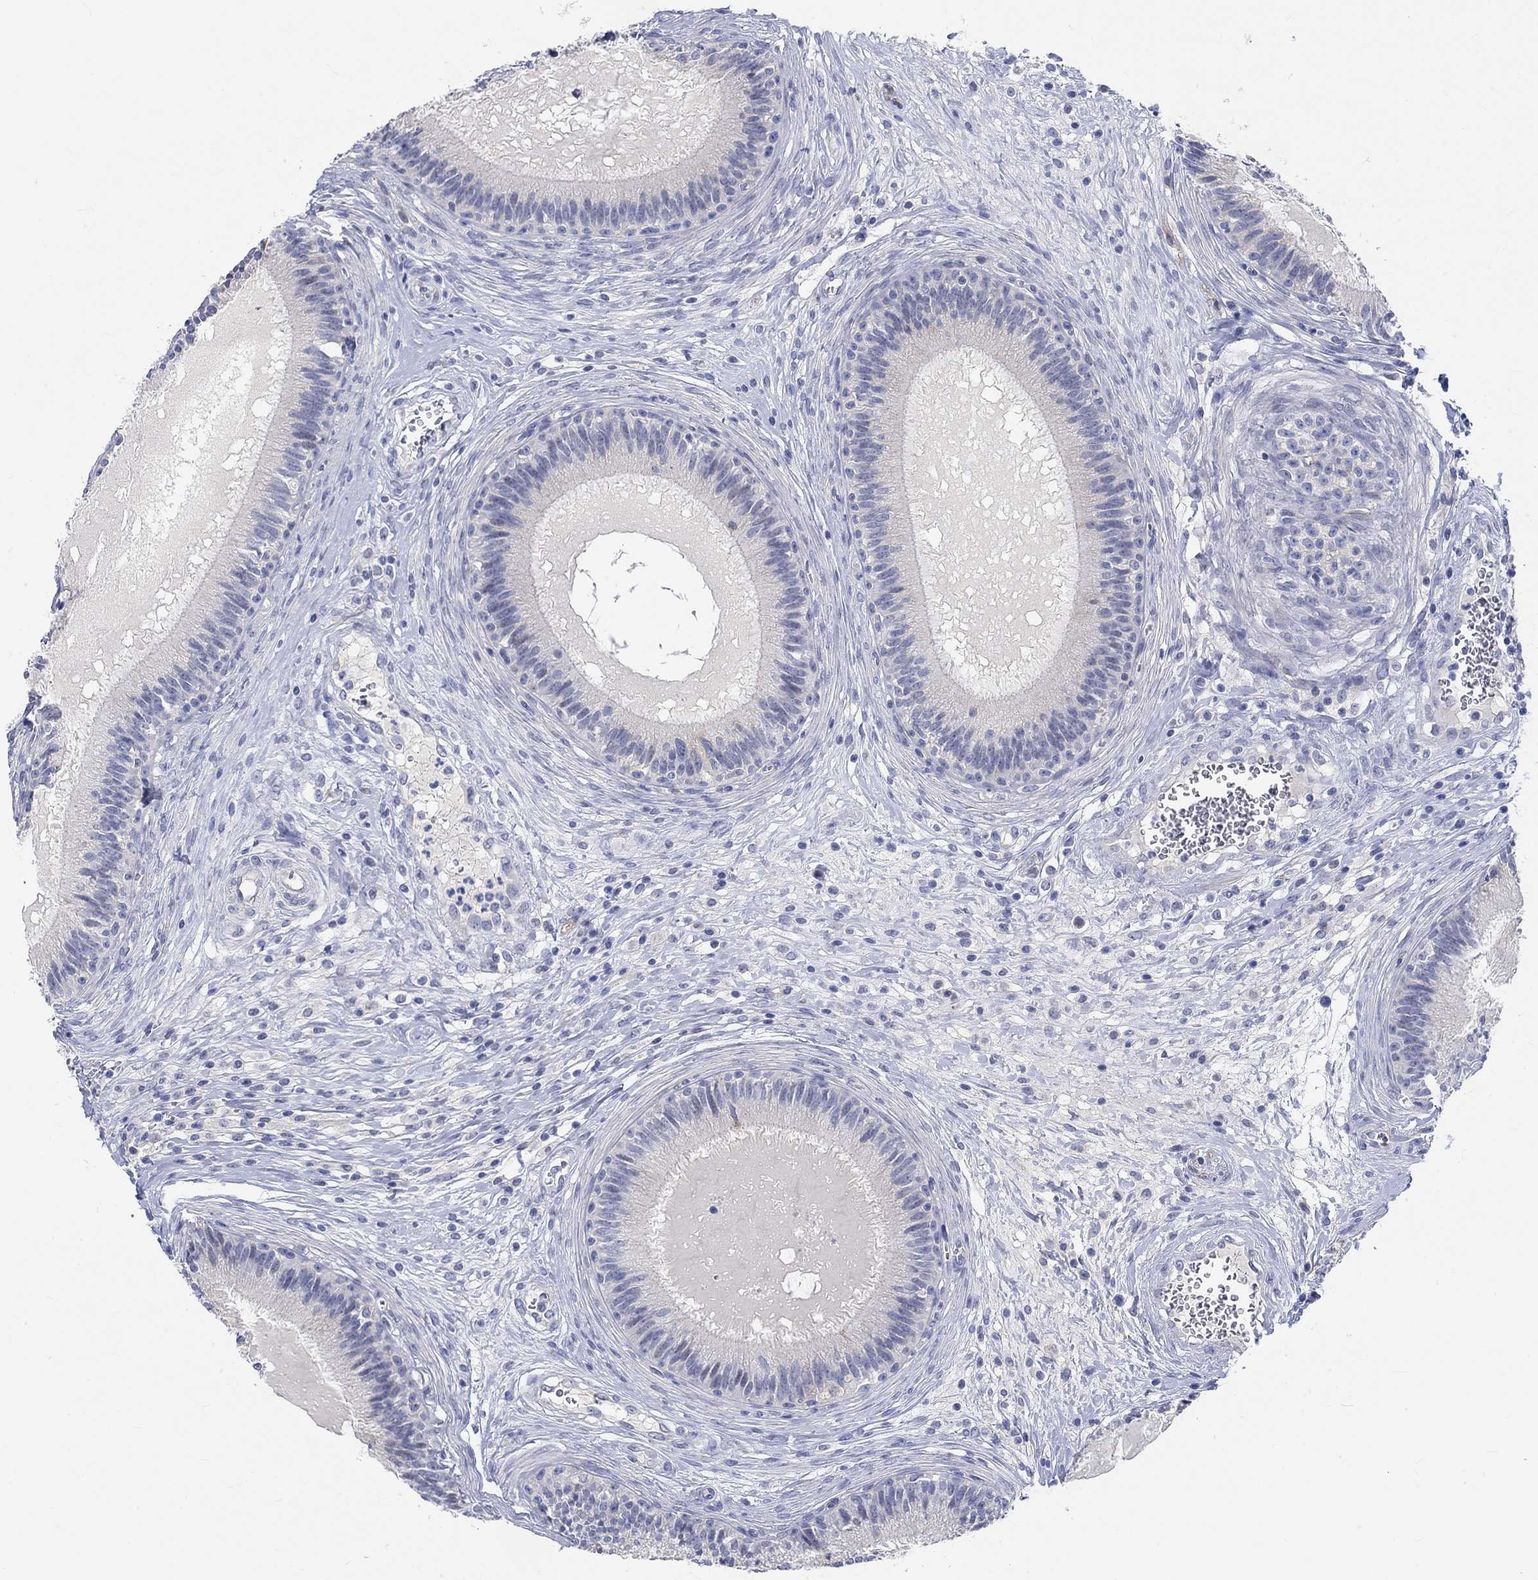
{"staining": {"intensity": "weak", "quantity": "<25%", "location": "cytoplasmic/membranous"}, "tissue": "epididymis", "cell_type": "Glandular cells", "image_type": "normal", "snomed": [{"axis": "morphology", "description": "Normal tissue, NOS"}, {"axis": "topography", "description": "Epididymis"}], "caption": "High power microscopy micrograph of an immunohistochemistry micrograph of unremarkable epididymis, revealing no significant positivity in glandular cells.", "gene": "NAV3", "patient": {"sex": "male", "age": 27}}